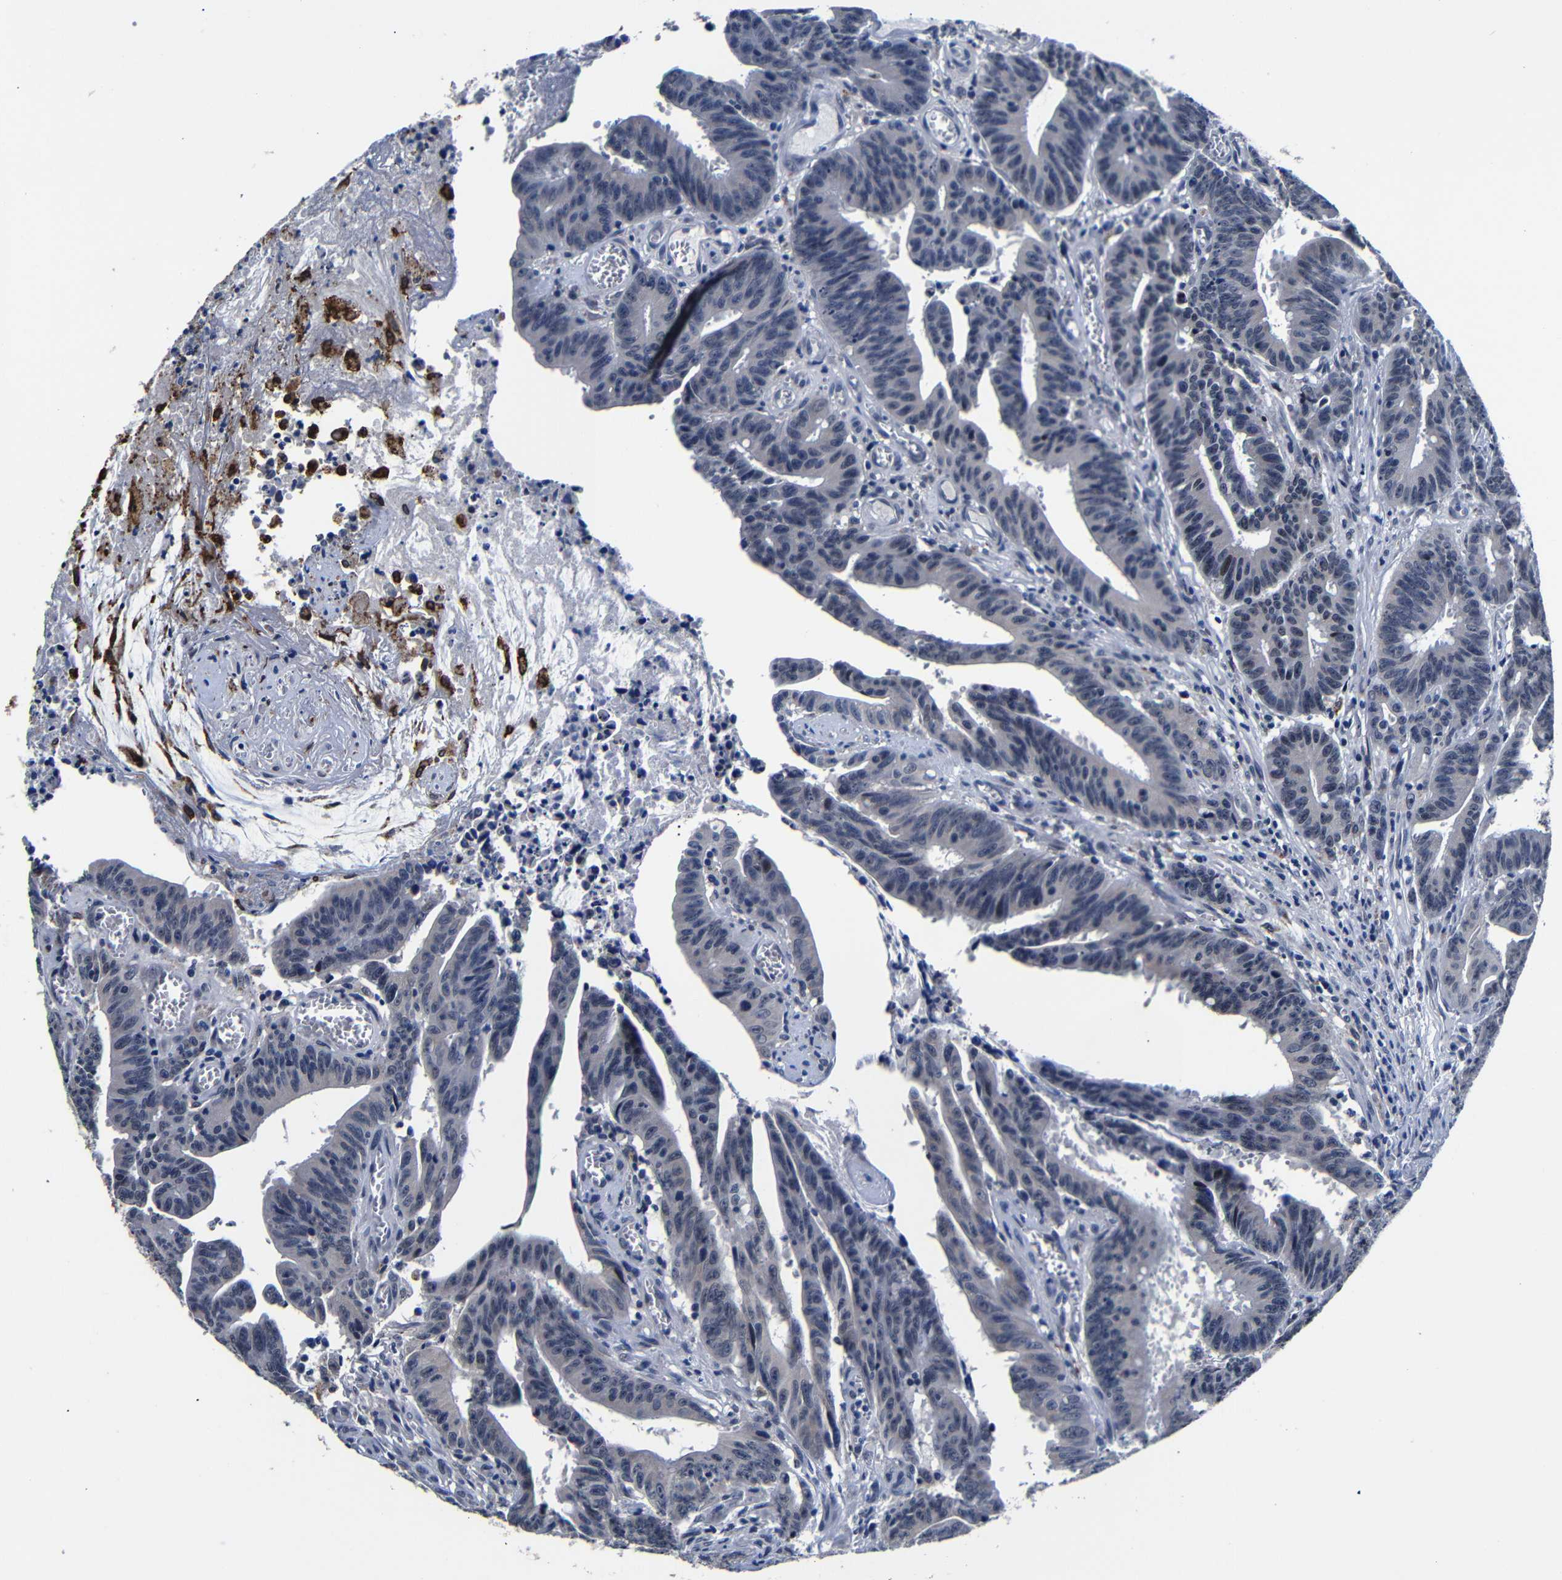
{"staining": {"intensity": "negative", "quantity": "none", "location": "none"}, "tissue": "colorectal cancer", "cell_type": "Tumor cells", "image_type": "cancer", "snomed": [{"axis": "morphology", "description": "Adenocarcinoma, NOS"}, {"axis": "topography", "description": "Colon"}], "caption": "The image demonstrates no significant staining in tumor cells of colorectal cancer (adenocarcinoma). Nuclei are stained in blue.", "gene": "DEPP1", "patient": {"sex": "male", "age": 45}}